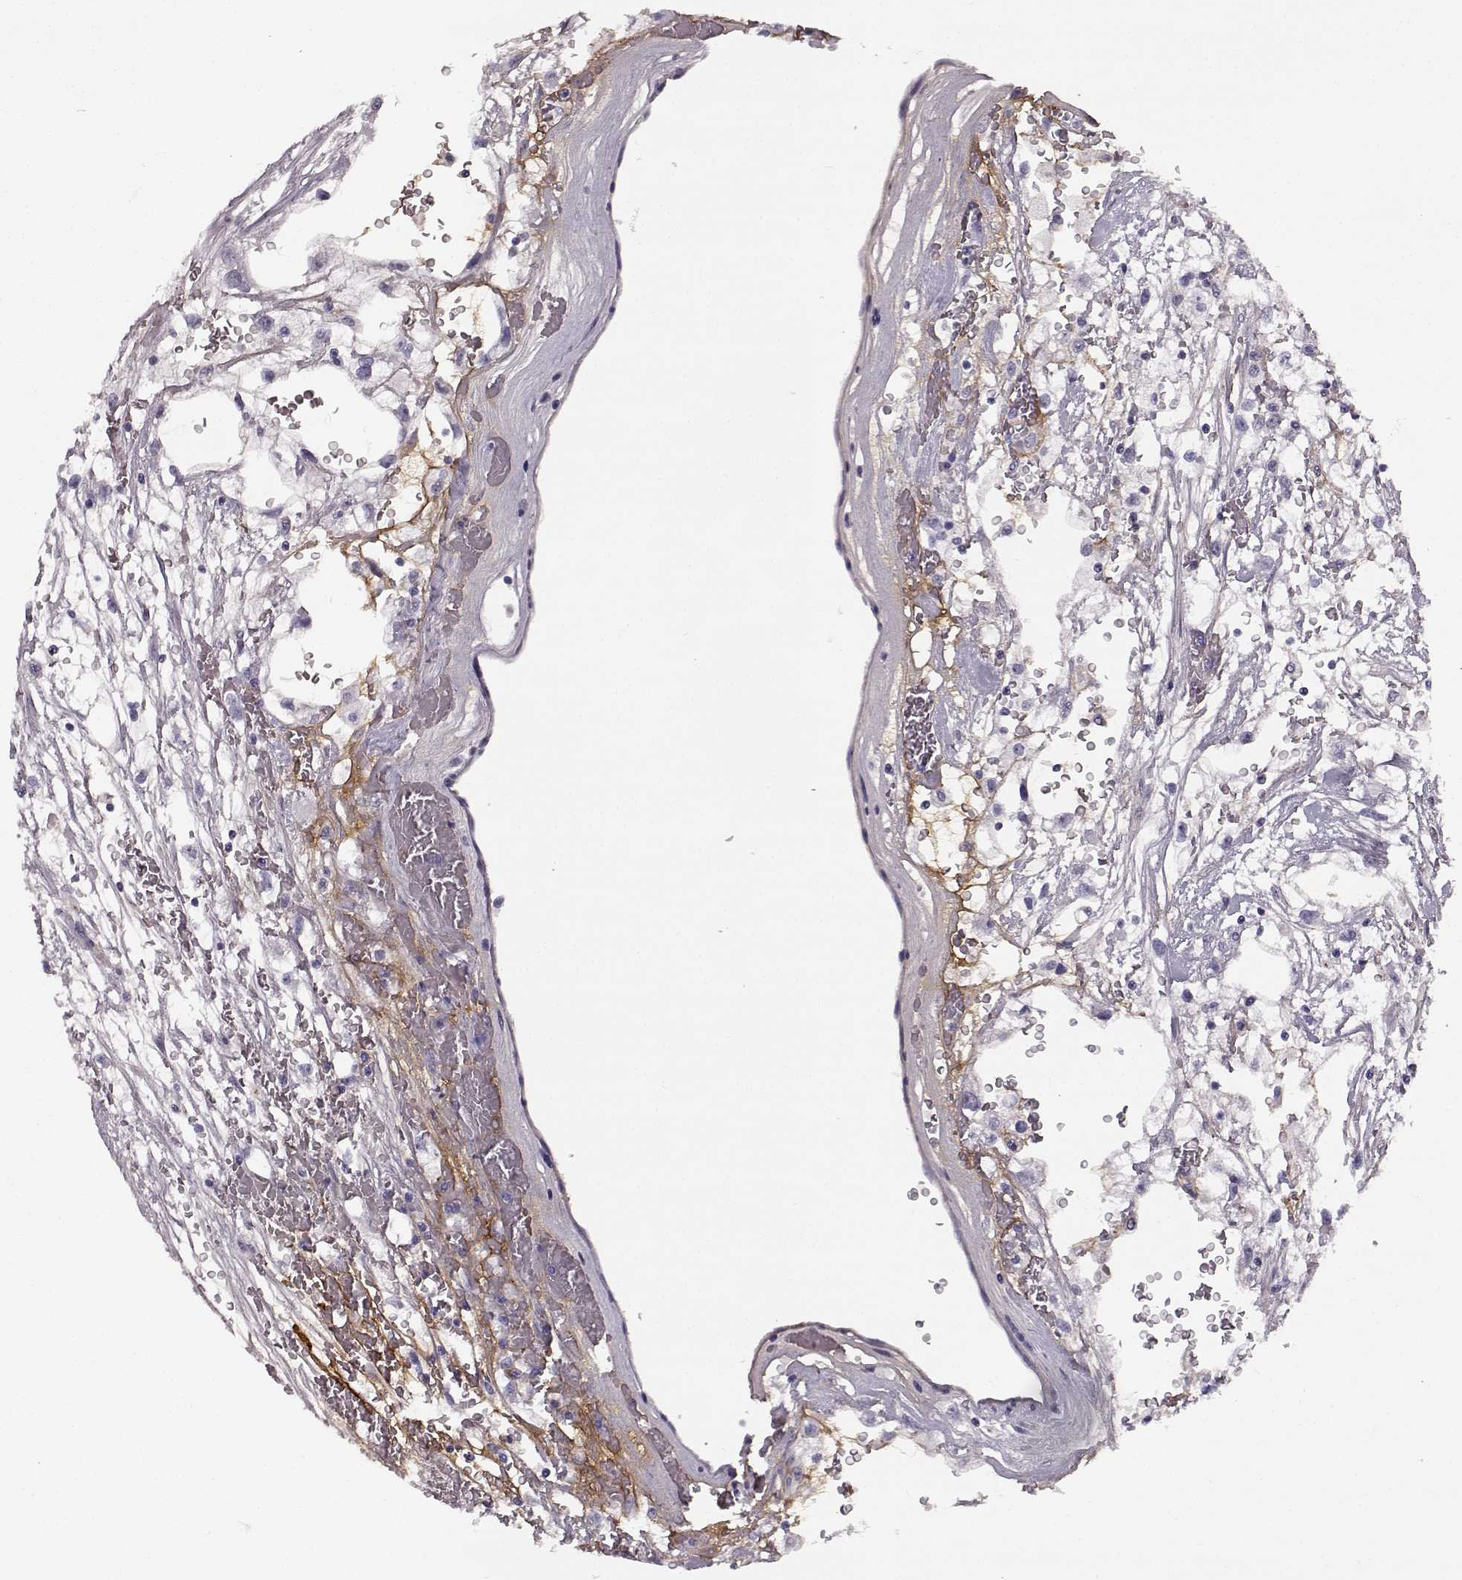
{"staining": {"intensity": "negative", "quantity": "none", "location": "none"}, "tissue": "renal cancer", "cell_type": "Tumor cells", "image_type": "cancer", "snomed": [{"axis": "morphology", "description": "Adenocarcinoma, NOS"}, {"axis": "topography", "description": "Kidney"}], "caption": "Renal cancer (adenocarcinoma) was stained to show a protein in brown. There is no significant expression in tumor cells.", "gene": "TRIM69", "patient": {"sex": "male", "age": 59}}